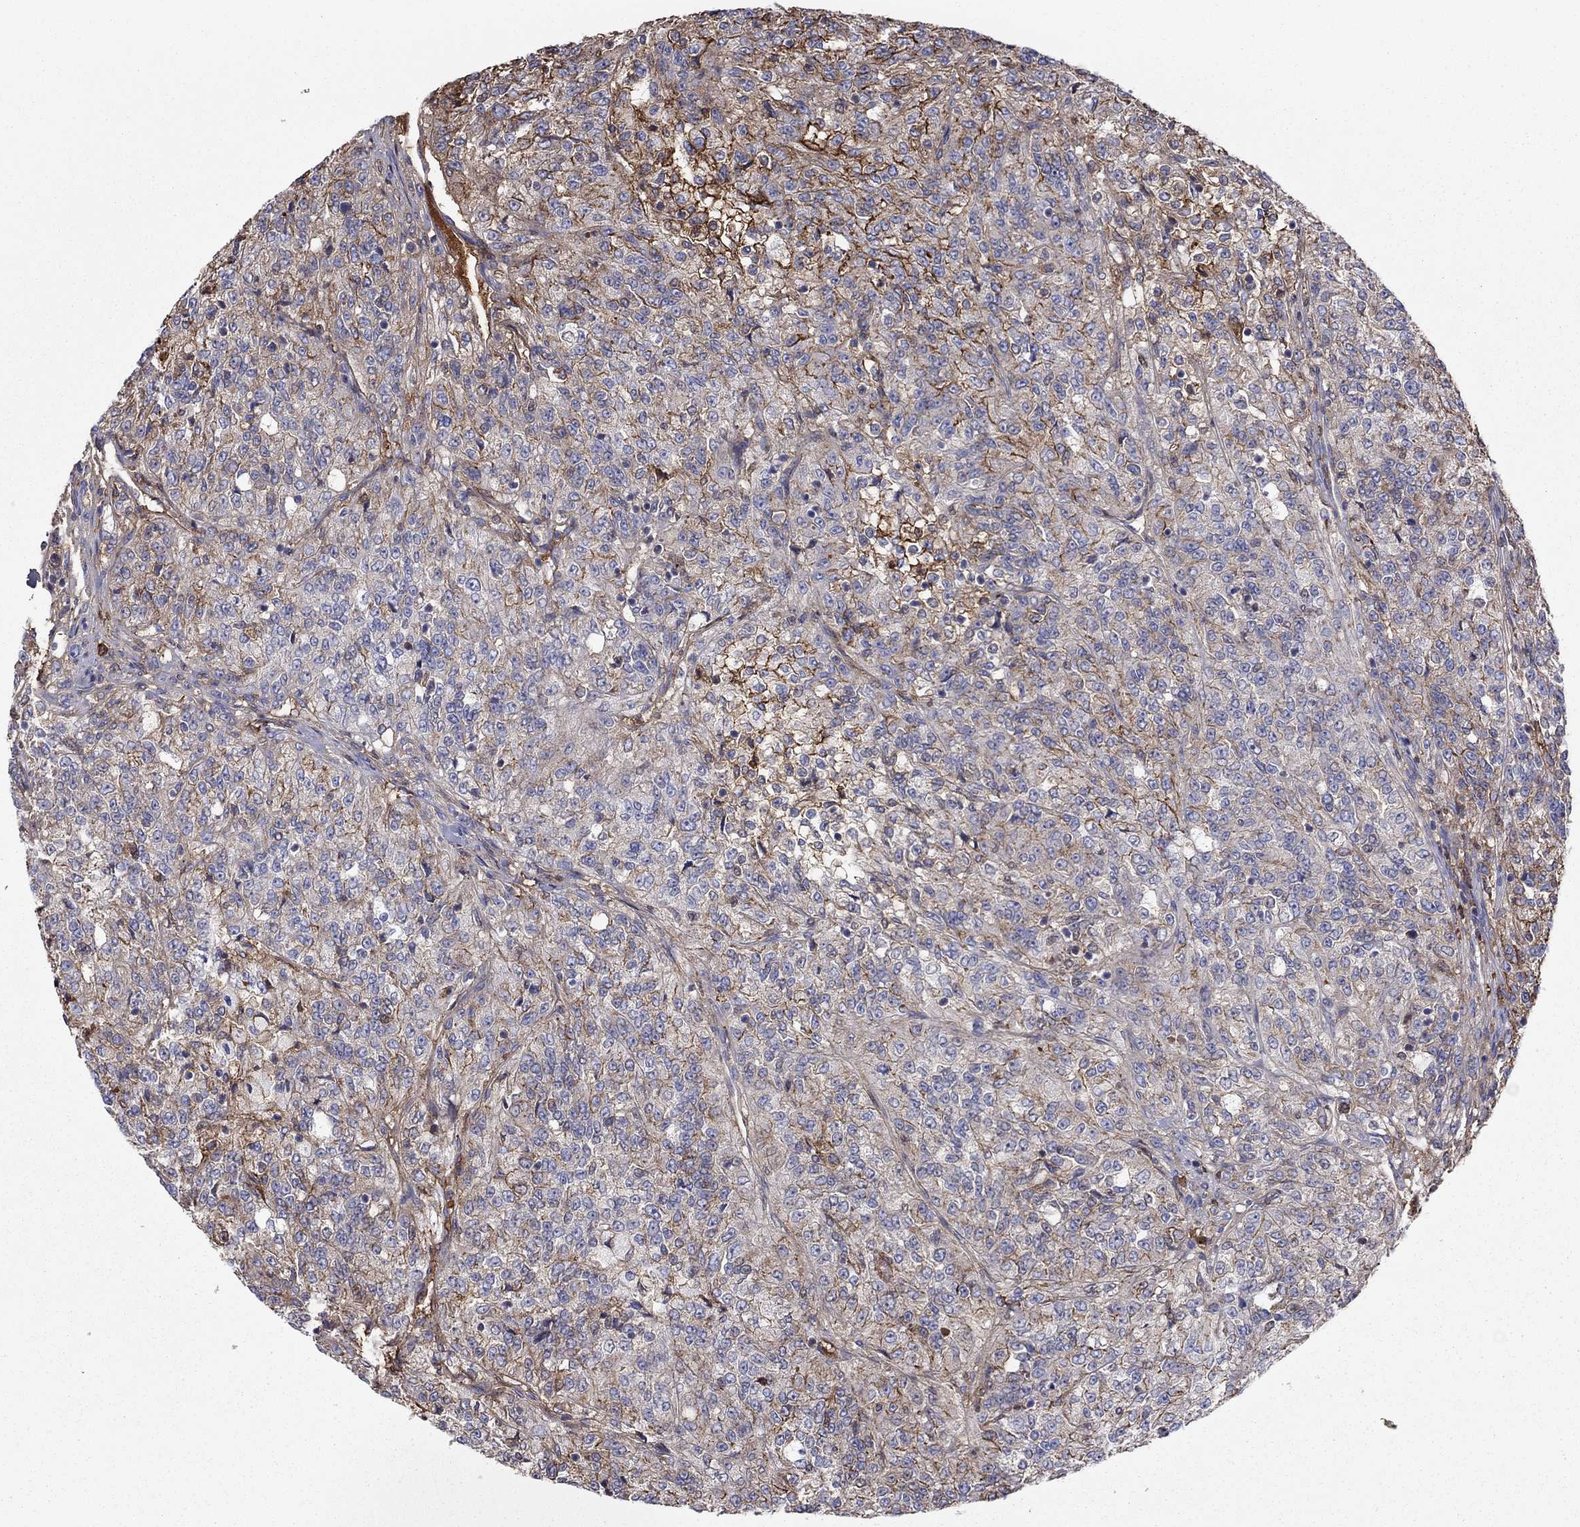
{"staining": {"intensity": "moderate", "quantity": "25%-75%", "location": "cytoplasmic/membranous"}, "tissue": "renal cancer", "cell_type": "Tumor cells", "image_type": "cancer", "snomed": [{"axis": "morphology", "description": "Adenocarcinoma, NOS"}, {"axis": "topography", "description": "Kidney"}], "caption": "A high-resolution photomicrograph shows IHC staining of renal cancer, which exhibits moderate cytoplasmic/membranous expression in about 25%-75% of tumor cells. (IHC, brightfield microscopy, high magnification).", "gene": "HPX", "patient": {"sex": "female", "age": 63}}